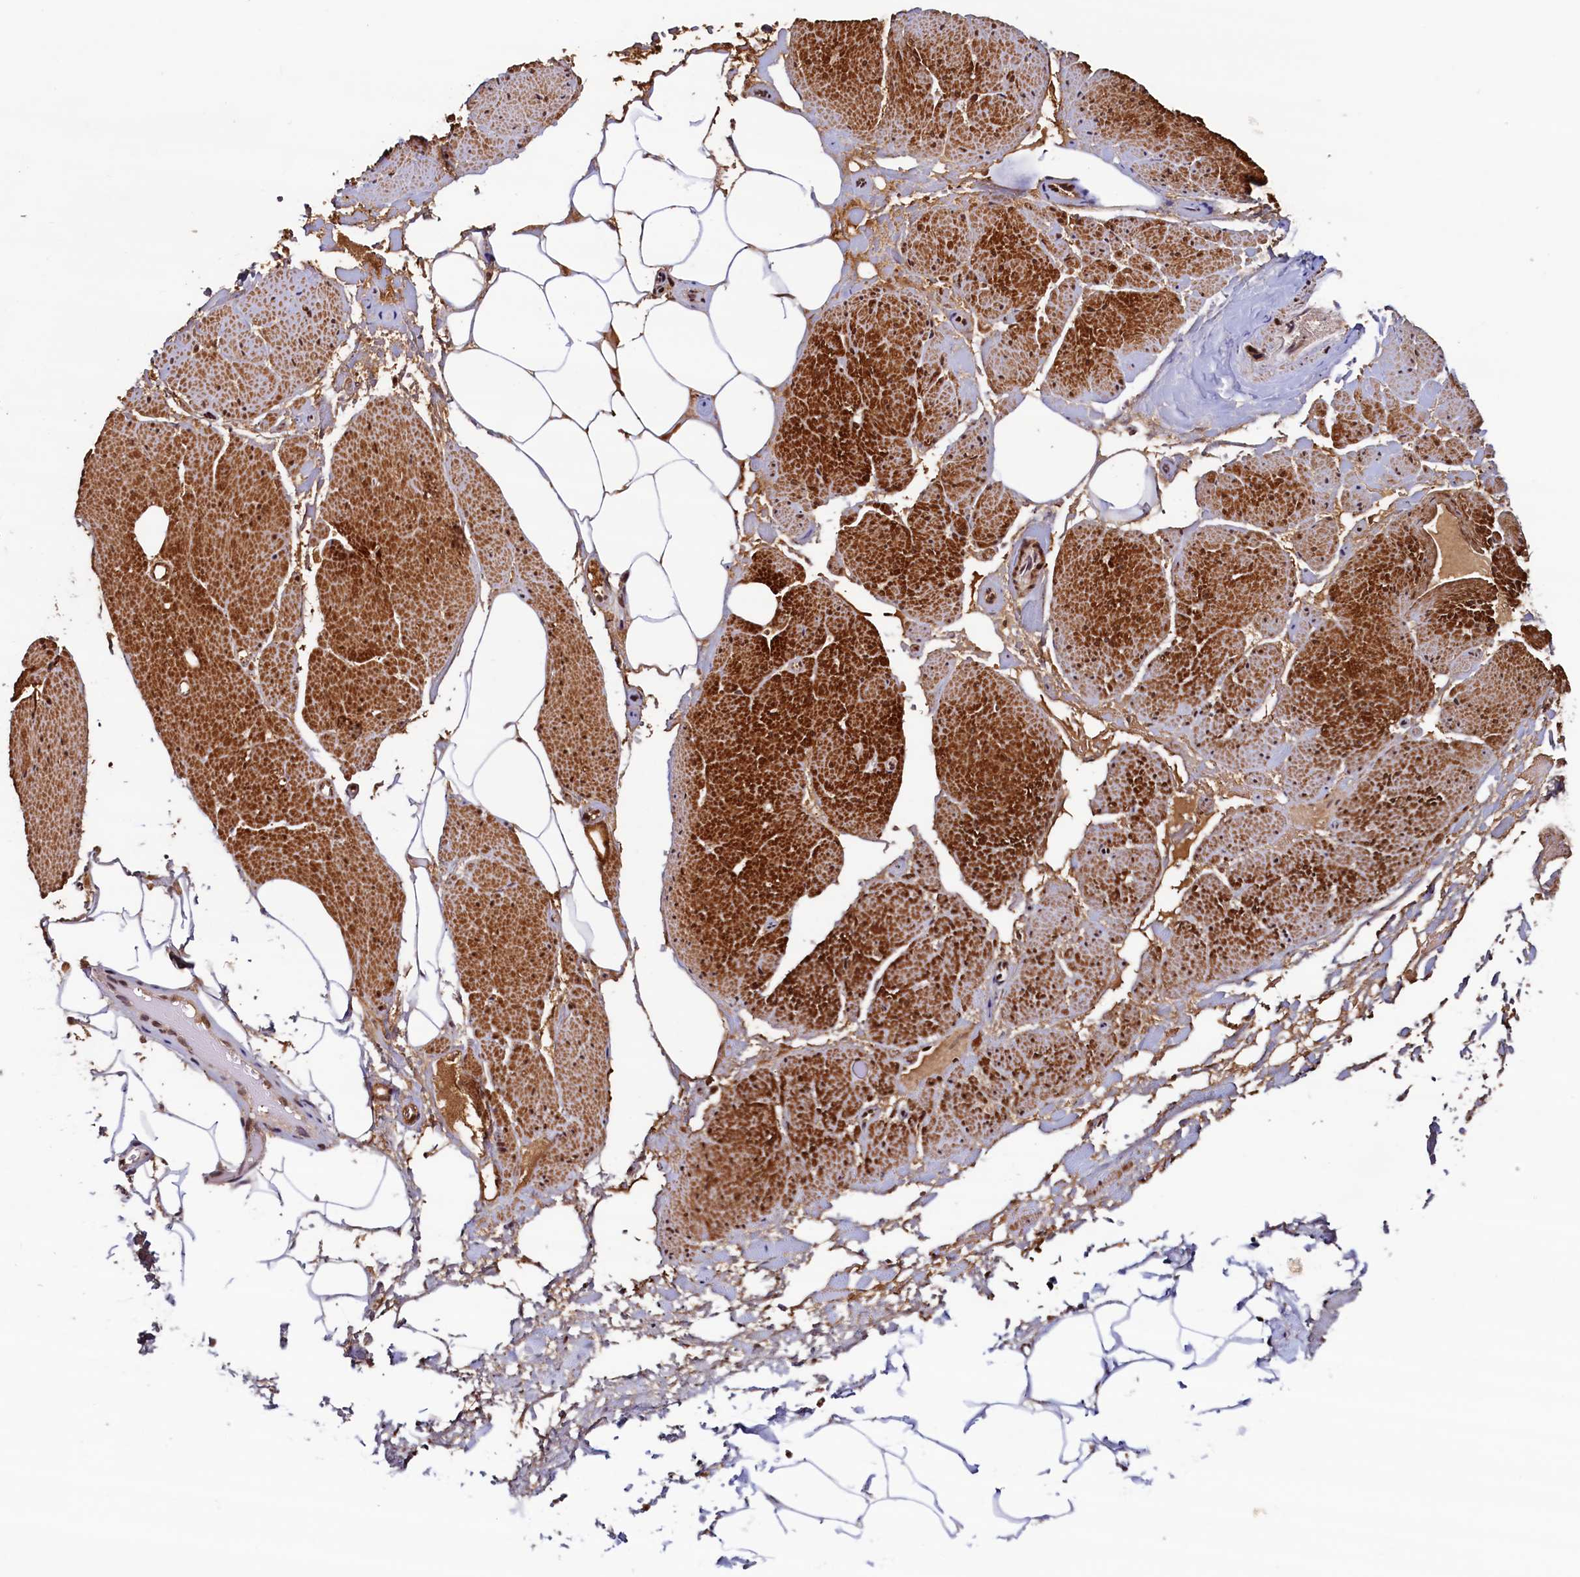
{"staining": {"intensity": "moderate", "quantity": ">75%", "location": "nuclear"}, "tissue": "adipose tissue", "cell_type": "Adipocytes", "image_type": "normal", "snomed": [{"axis": "morphology", "description": "Normal tissue, NOS"}, {"axis": "morphology", "description": "Adenocarcinoma, Low grade"}, {"axis": "topography", "description": "Prostate"}, {"axis": "topography", "description": "Peripheral nerve tissue"}], "caption": "Brown immunohistochemical staining in benign adipose tissue exhibits moderate nuclear positivity in approximately >75% of adipocytes. (DAB (3,3'-diaminobenzidine) IHC with brightfield microscopy, high magnification).", "gene": "ZC3H18", "patient": {"sex": "male", "age": 63}}